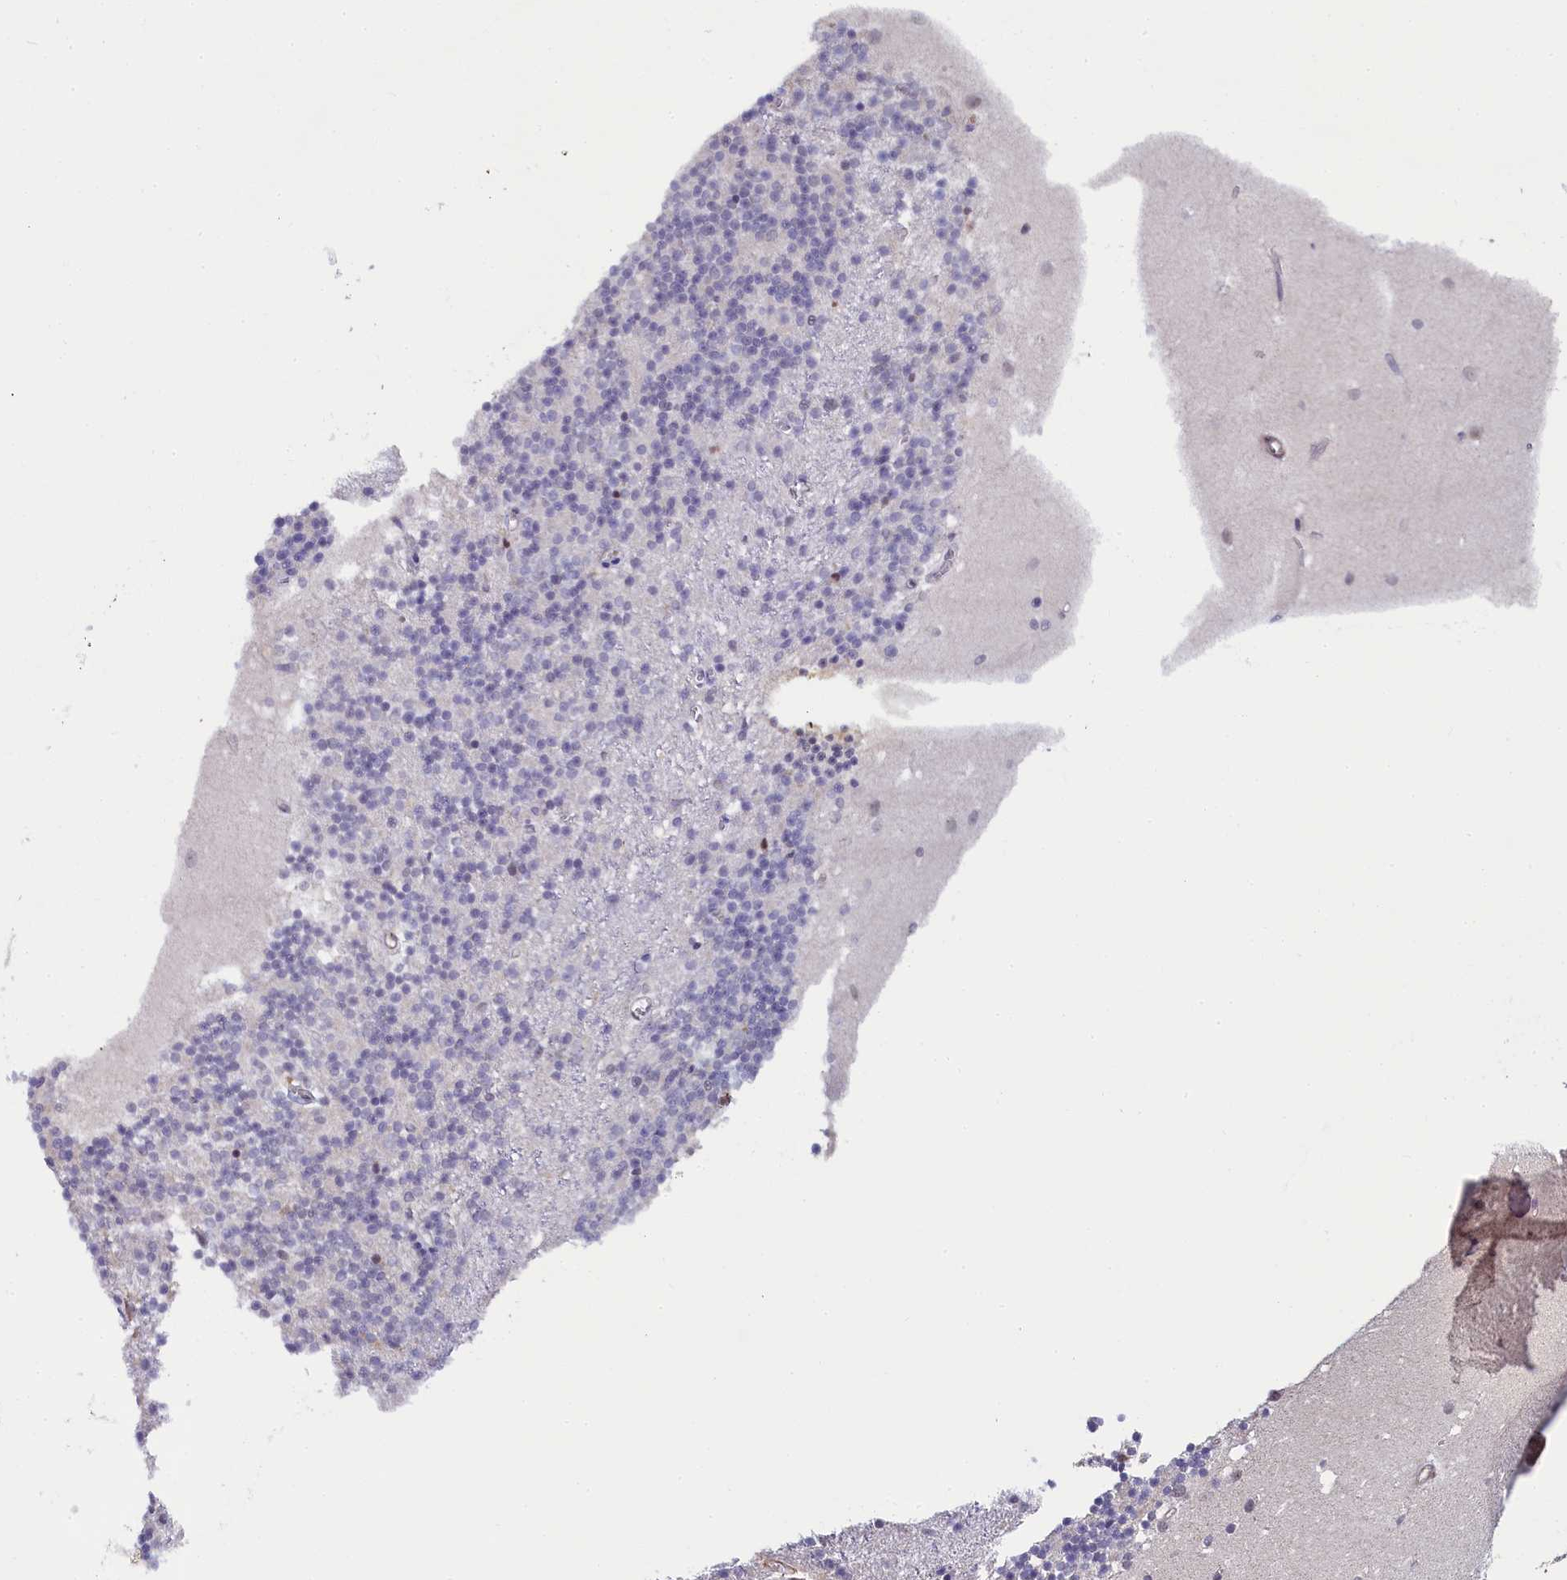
{"staining": {"intensity": "negative", "quantity": "none", "location": "none"}, "tissue": "cerebellum", "cell_type": "Cells in granular layer", "image_type": "normal", "snomed": [{"axis": "morphology", "description": "Normal tissue, NOS"}, {"axis": "topography", "description": "Cerebellum"}], "caption": "High magnification brightfield microscopy of unremarkable cerebellum stained with DAB (brown) and counterstained with hematoxylin (blue): cells in granular layer show no significant staining.", "gene": "INTS14", "patient": {"sex": "male", "age": 54}}